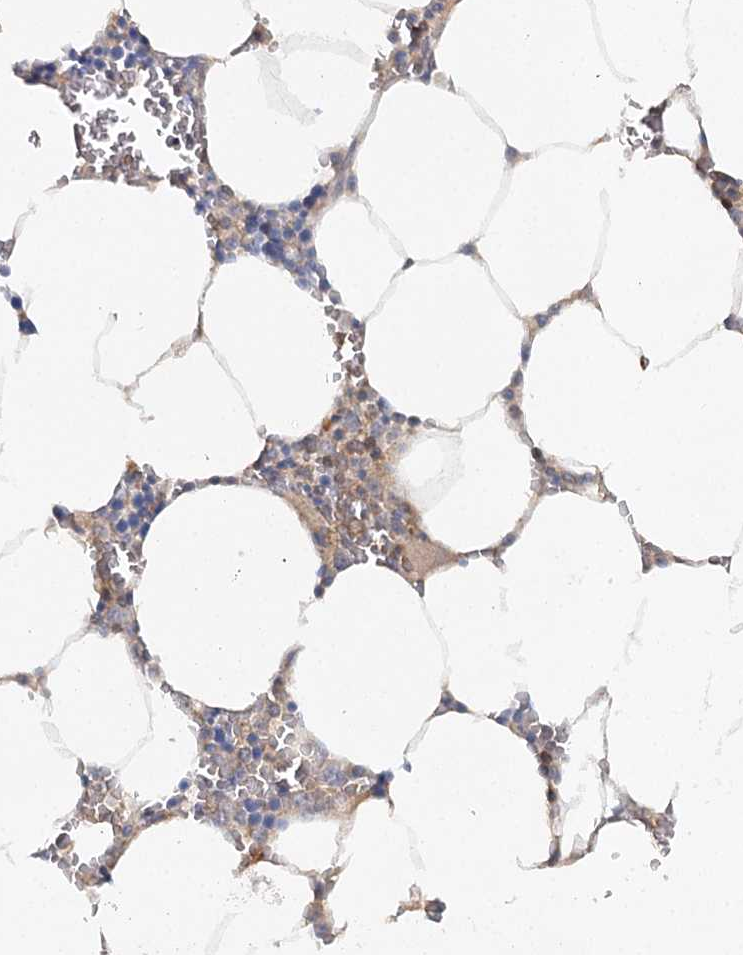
{"staining": {"intensity": "negative", "quantity": "none", "location": "none"}, "tissue": "bone marrow", "cell_type": "Hematopoietic cells", "image_type": "normal", "snomed": [{"axis": "morphology", "description": "Normal tissue, NOS"}, {"axis": "topography", "description": "Bone marrow"}], "caption": "This image is of unremarkable bone marrow stained with immunohistochemistry to label a protein in brown with the nuclei are counter-stained blue. There is no expression in hematopoietic cells. Nuclei are stained in blue.", "gene": "SLC41A2", "patient": {"sex": "male", "age": 70}}